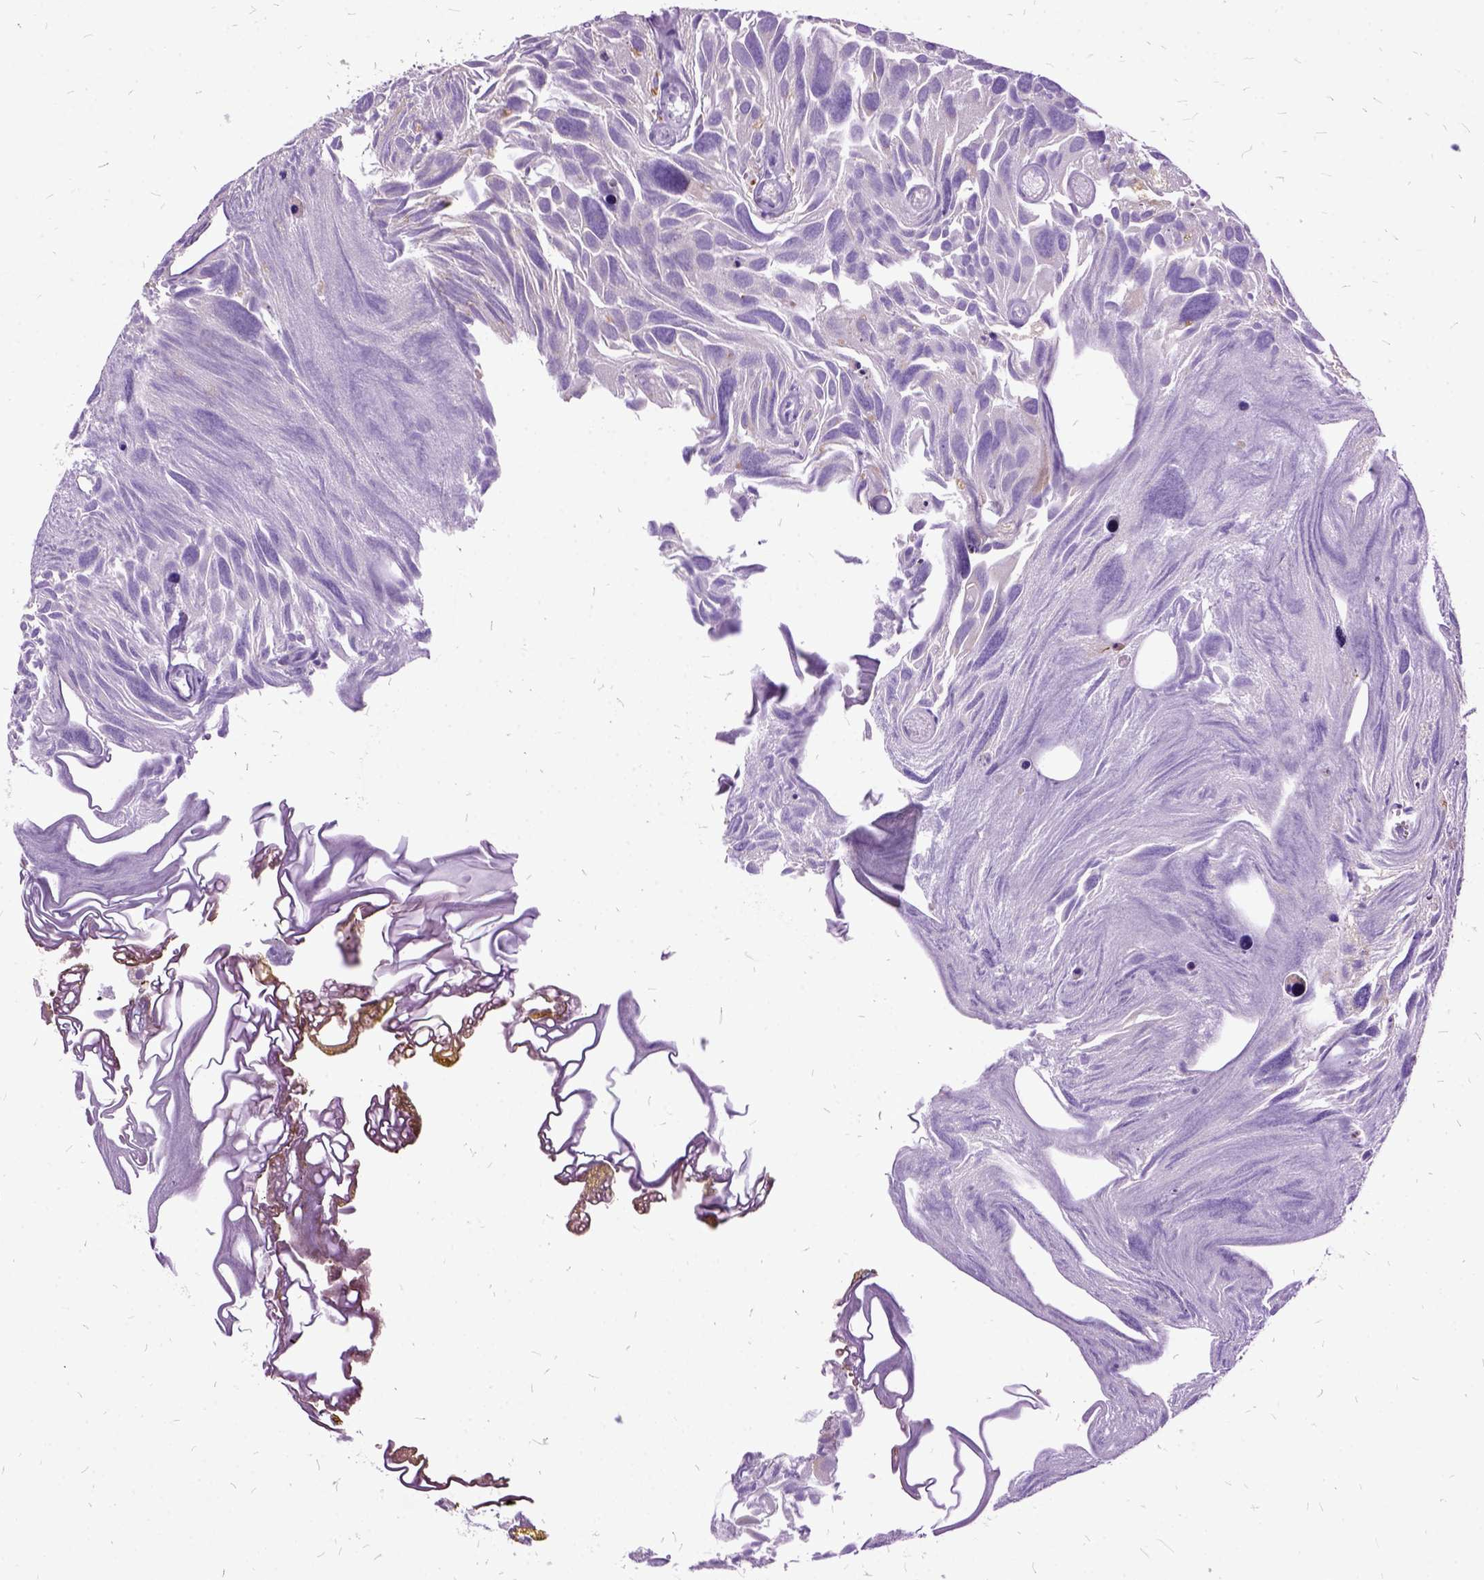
{"staining": {"intensity": "negative", "quantity": "none", "location": "none"}, "tissue": "urothelial cancer", "cell_type": "Tumor cells", "image_type": "cancer", "snomed": [{"axis": "morphology", "description": "Urothelial carcinoma, Low grade"}, {"axis": "topography", "description": "Urinary bladder"}], "caption": "Urothelial cancer was stained to show a protein in brown. There is no significant positivity in tumor cells.", "gene": "MME", "patient": {"sex": "female", "age": 69}}